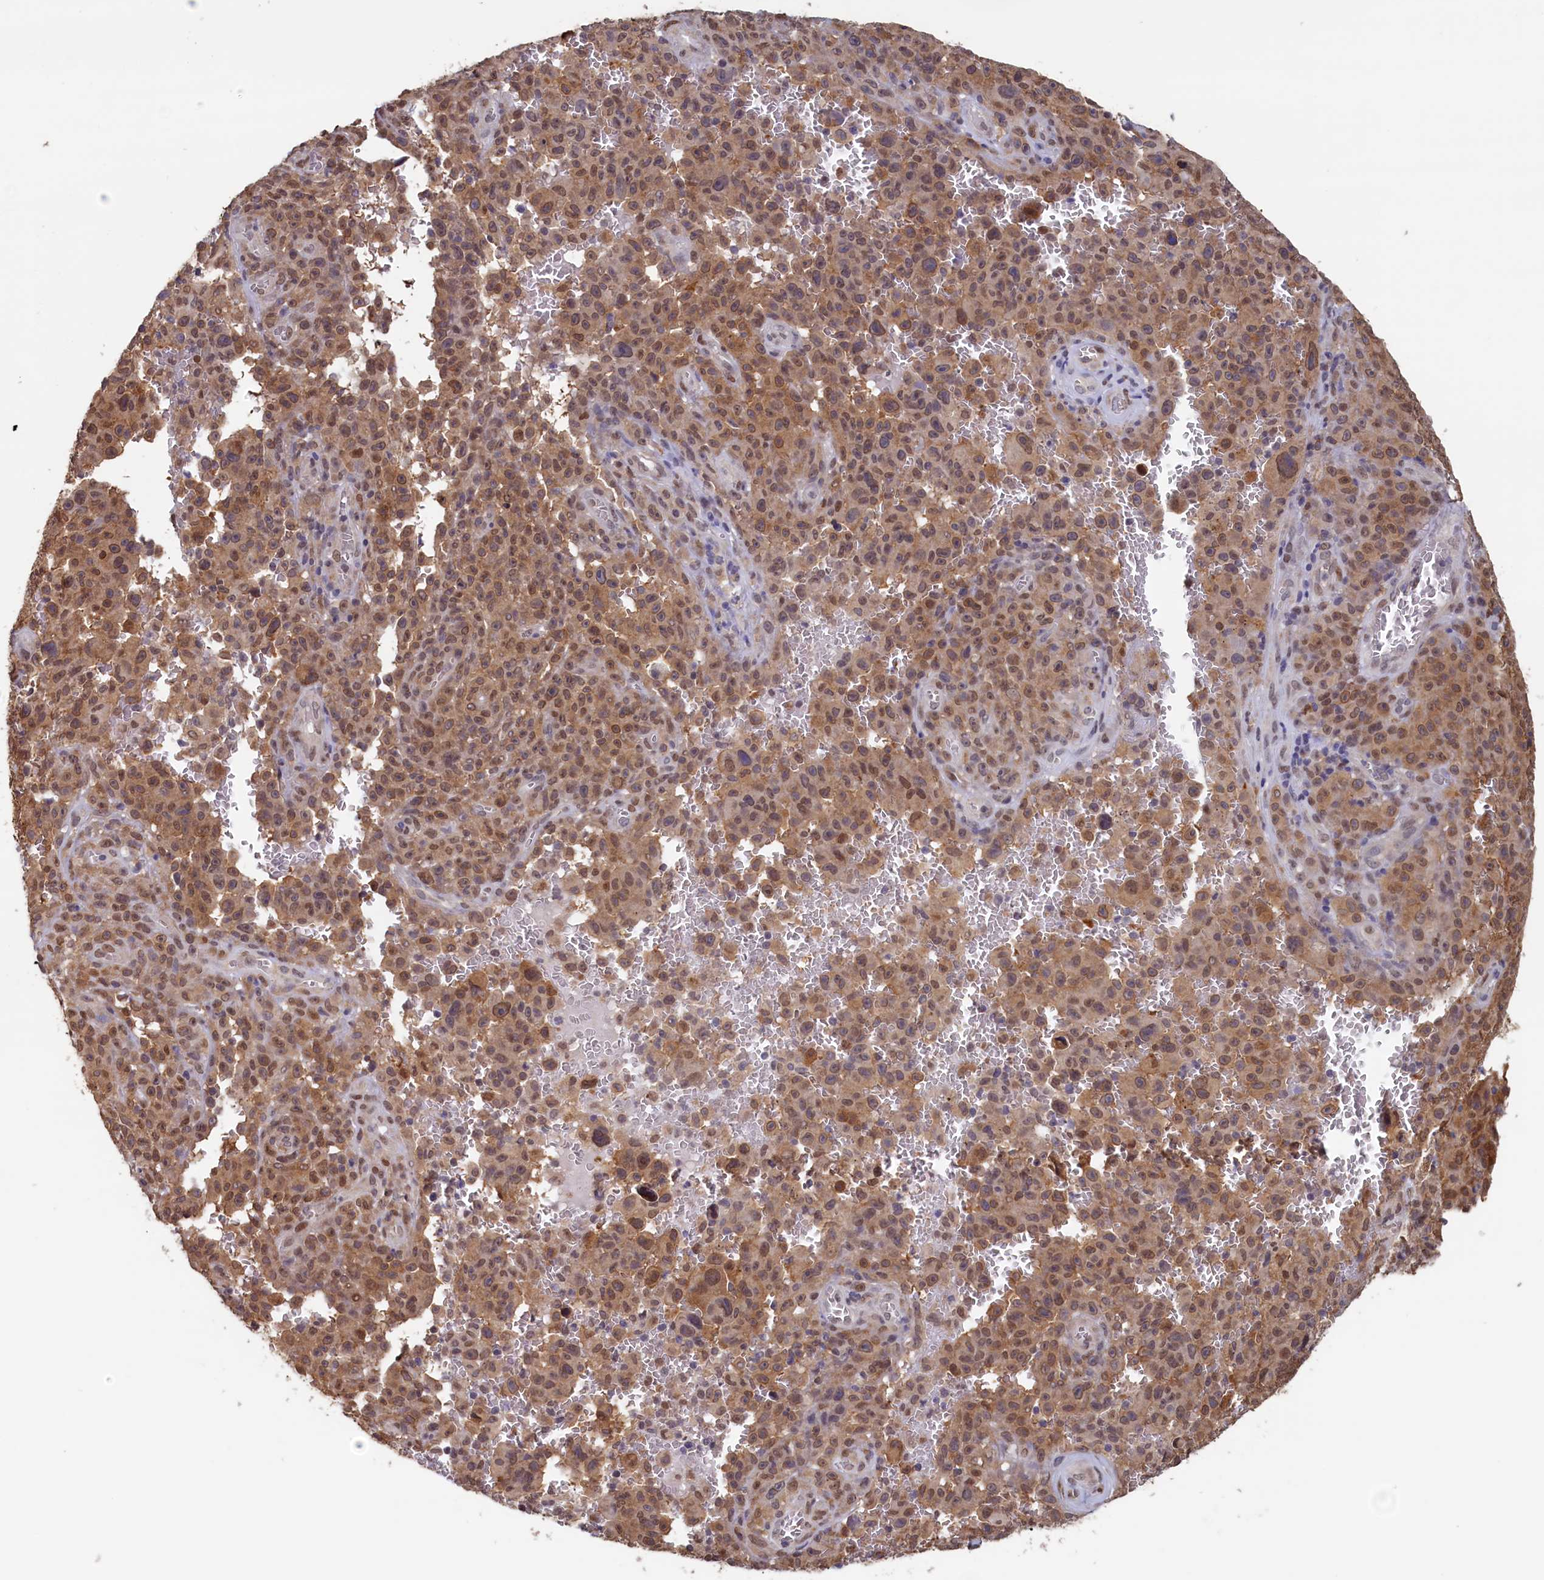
{"staining": {"intensity": "moderate", "quantity": ">75%", "location": "cytoplasmic/membranous,nuclear"}, "tissue": "melanoma", "cell_type": "Tumor cells", "image_type": "cancer", "snomed": [{"axis": "morphology", "description": "Malignant melanoma, NOS"}, {"axis": "topography", "description": "Skin"}], "caption": "Tumor cells show medium levels of moderate cytoplasmic/membranous and nuclear staining in approximately >75% of cells in malignant melanoma. (DAB (3,3'-diaminobenzidine) IHC, brown staining for protein, blue staining for nuclei).", "gene": "AHCY", "patient": {"sex": "female", "age": 82}}